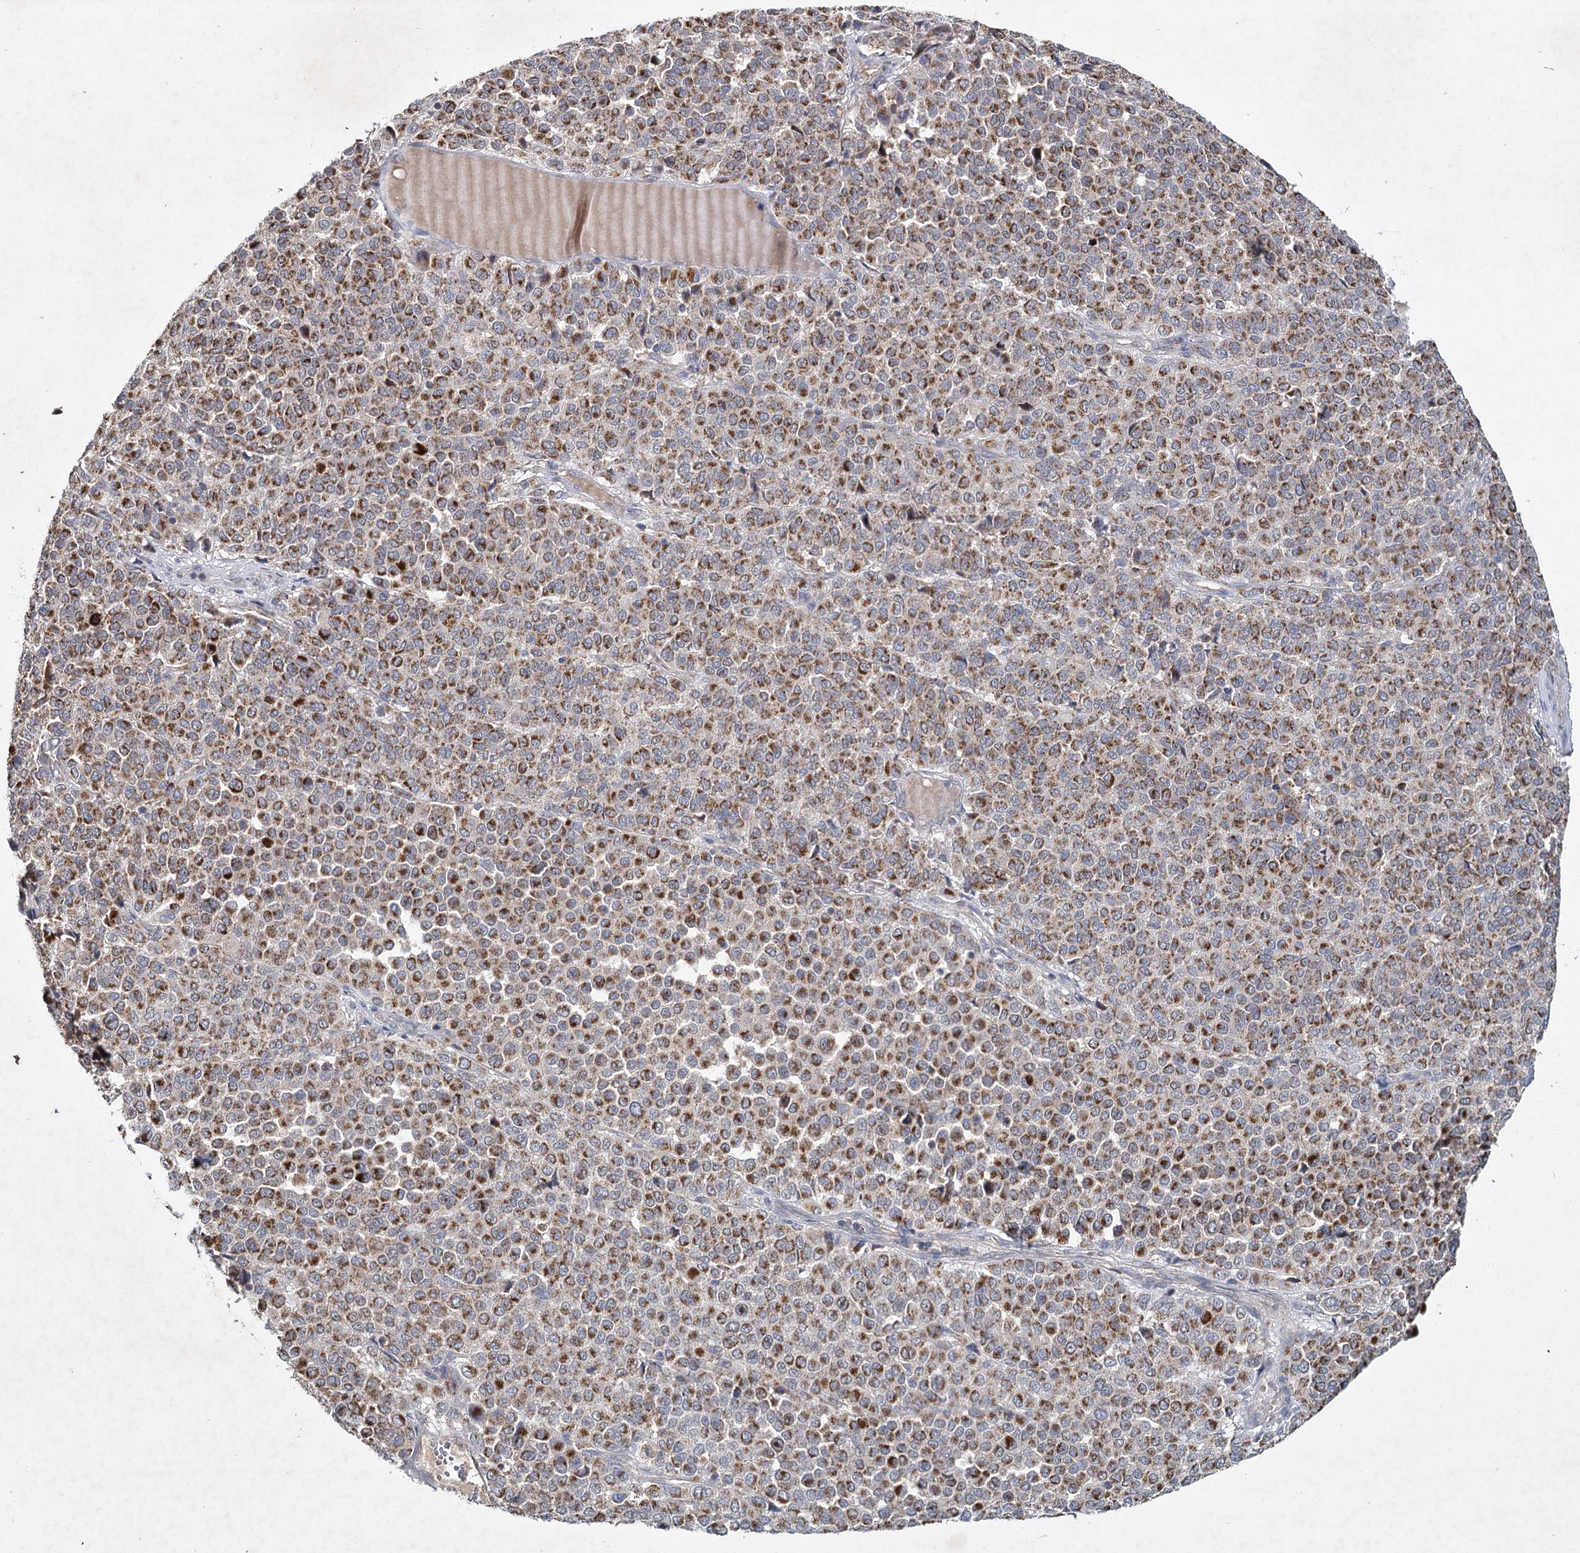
{"staining": {"intensity": "strong", "quantity": ">75%", "location": "cytoplasmic/membranous"}, "tissue": "melanoma", "cell_type": "Tumor cells", "image_type": "cancer", "snomed": [{"axis": "morphology", "description": "Malignant melanoma, Metastatic site"}, {"axis": "topography", "description": "Pancreas"}], "caption": "Brown immunohistochemical staining in human melanoma exhibits strong cytoplasmic/membranous expression in approximately >75% of tumor cells. Nuclei are stained in blue.", "gene": "MRPL44", "patient": {"sex": "female", "age": 30}}